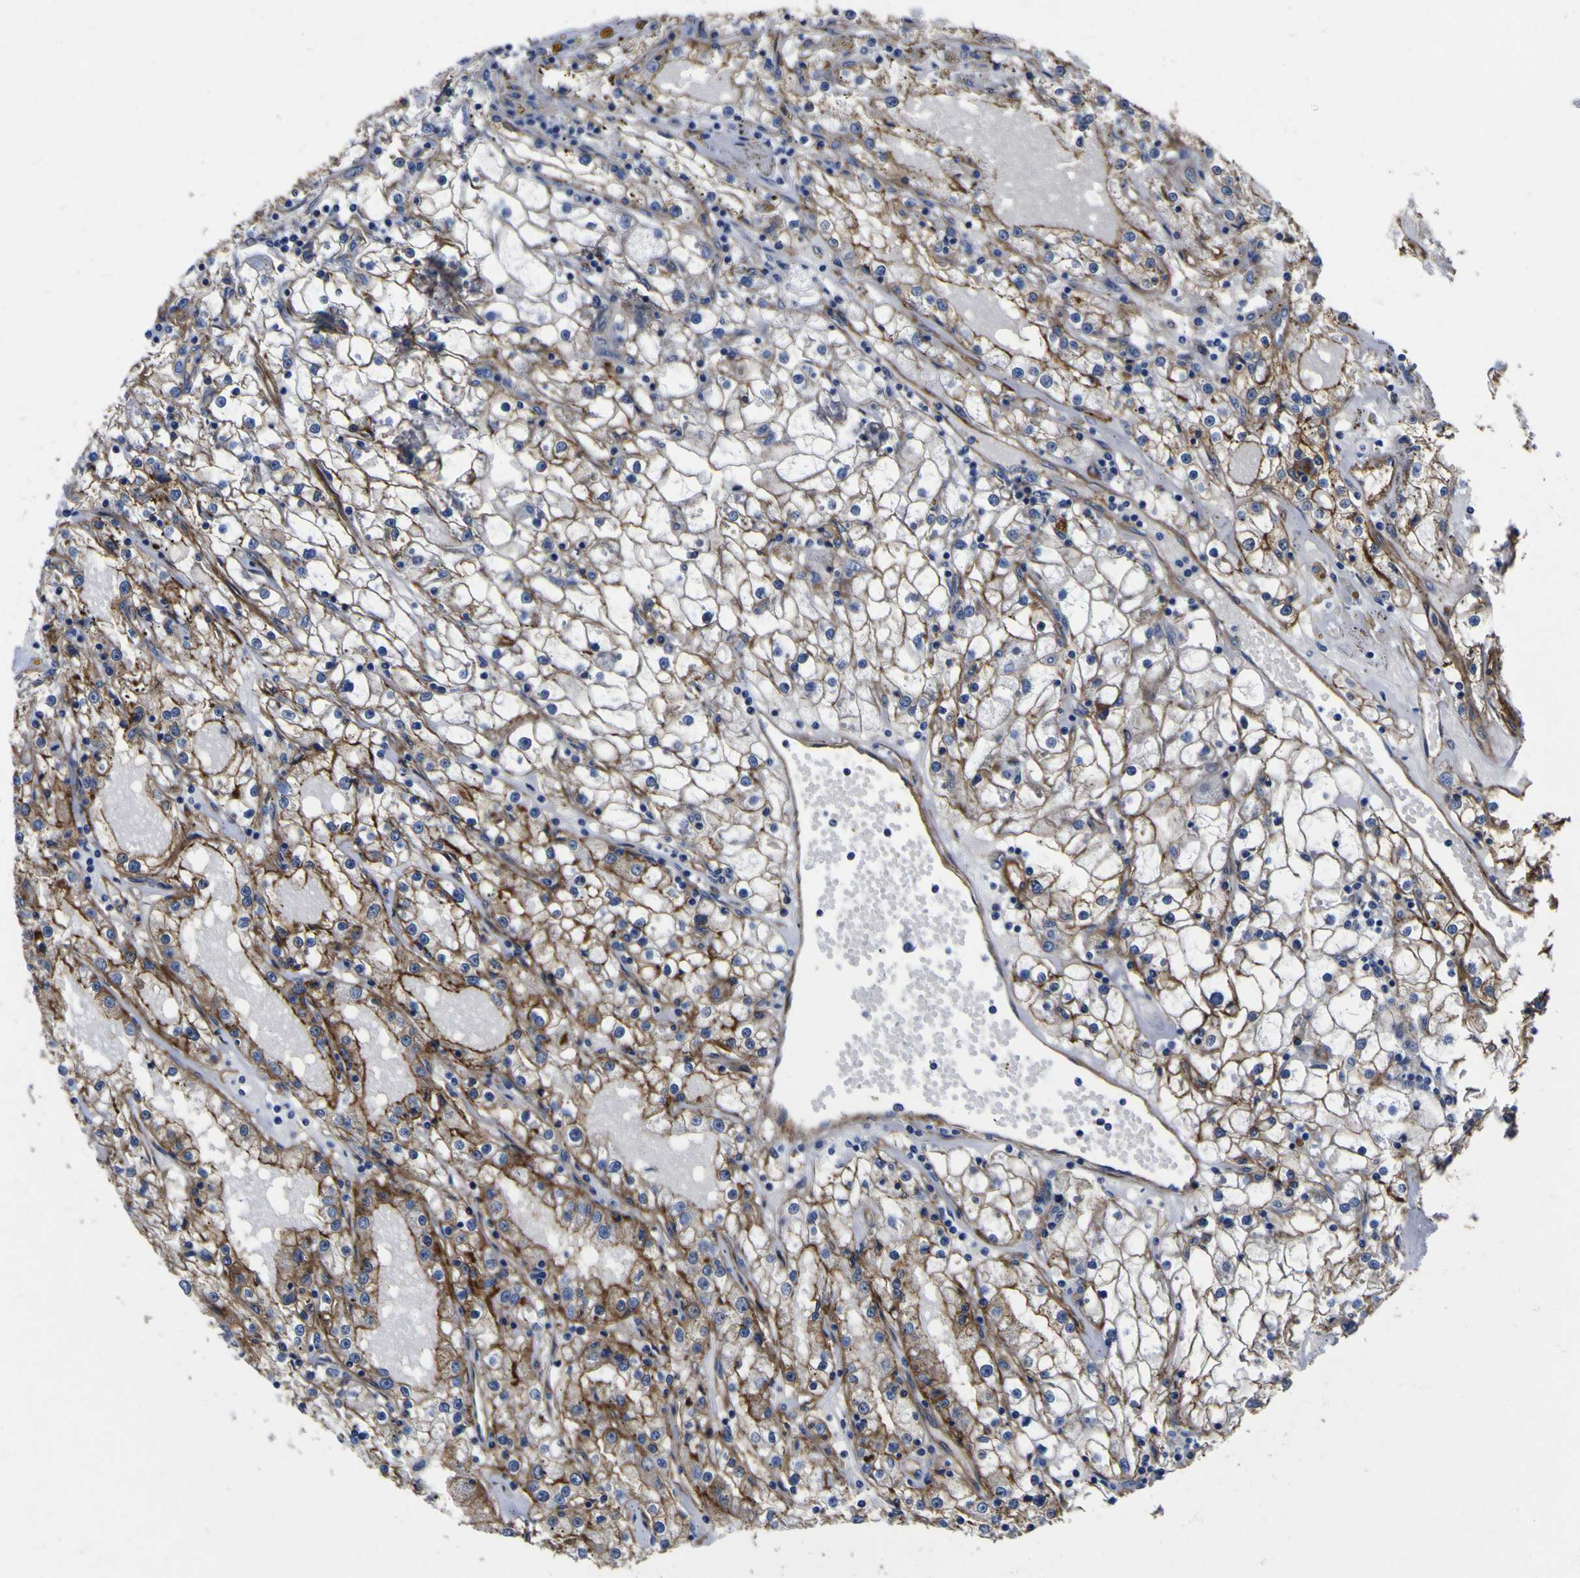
{"staining": {"intensity": "moderate", "quantity": ">75%", "location": "cytoplasmic/membranous"}, "tissue": "renal cancer", "cell_type": "Tumor cells", "image_type": "cancer", "snomed": [{"axis": "morphology", "description": "Adenocarcinoma, NOS"}, {"axis": "topography", "description": "Kidney"}], "caption": "Tumor cells reveal medium levels of moderate cytoplasmic/membranous positivity in approximately >75% of cells in human renal cancer.", "gene": "CD151", "patient": {"sex": "male", "age": 56}}